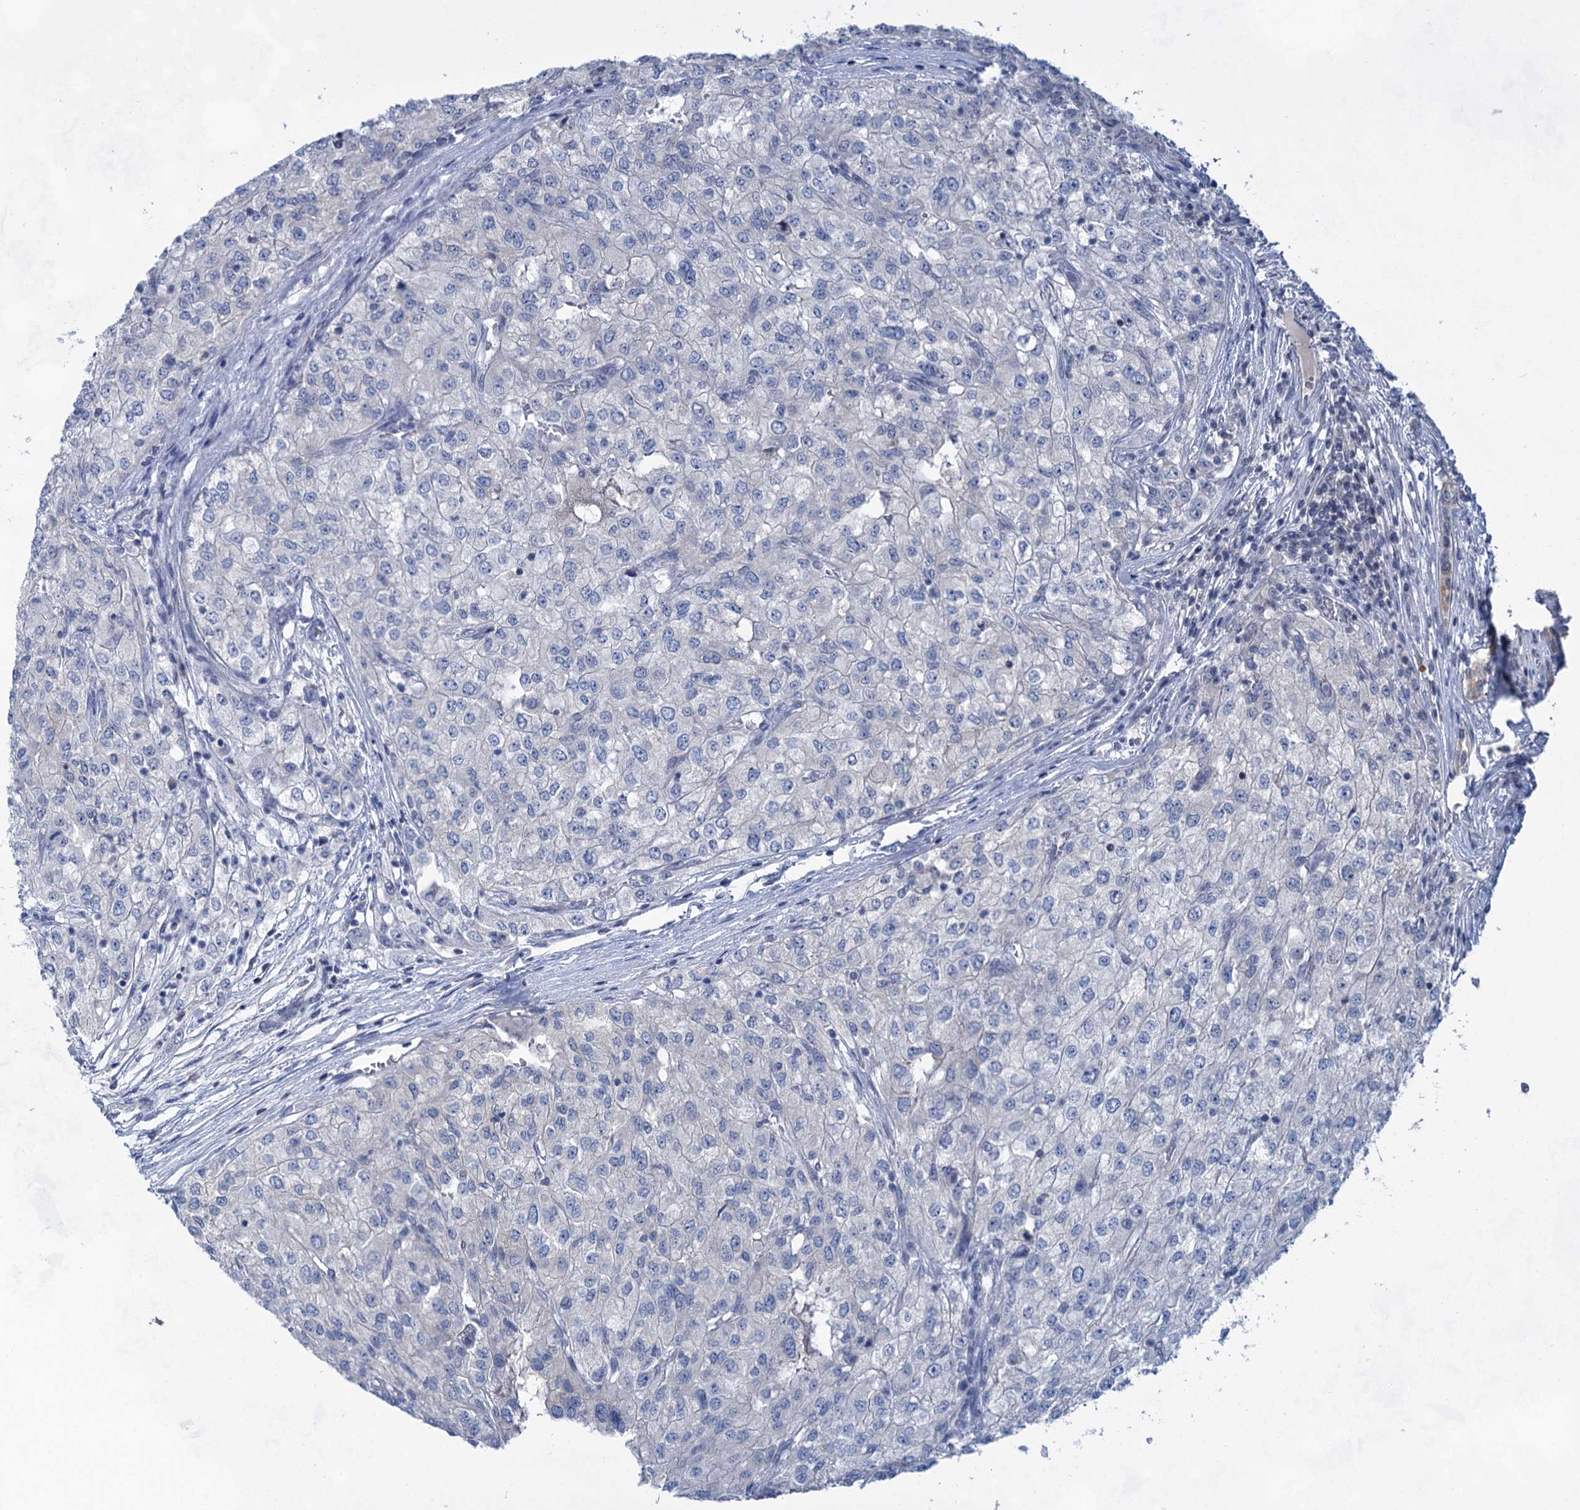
{"staining": {"intensity": "negative", "quantity": "none", "location": "none"}, "tissue": "renal cancer", "cell_type": "Tumor cells", "image_type": "cancer", "snomed": [{"axis": "morphology", "description": "Adenocarcinoma, NOS"}, {"axis": "topography", "description": "Kidney"}], "caption": "Immunohistochemical staining of adenocarcinoma (renal) reveals no significant staining in tumor cells. The staining was performed using DAB to visualize the protein expression in brown, while the nuclei were stained in blue with hematoxylin (Magnification: 20x).", "gene": "TTC17", "patient": {"sex": "female", "age": 54}}